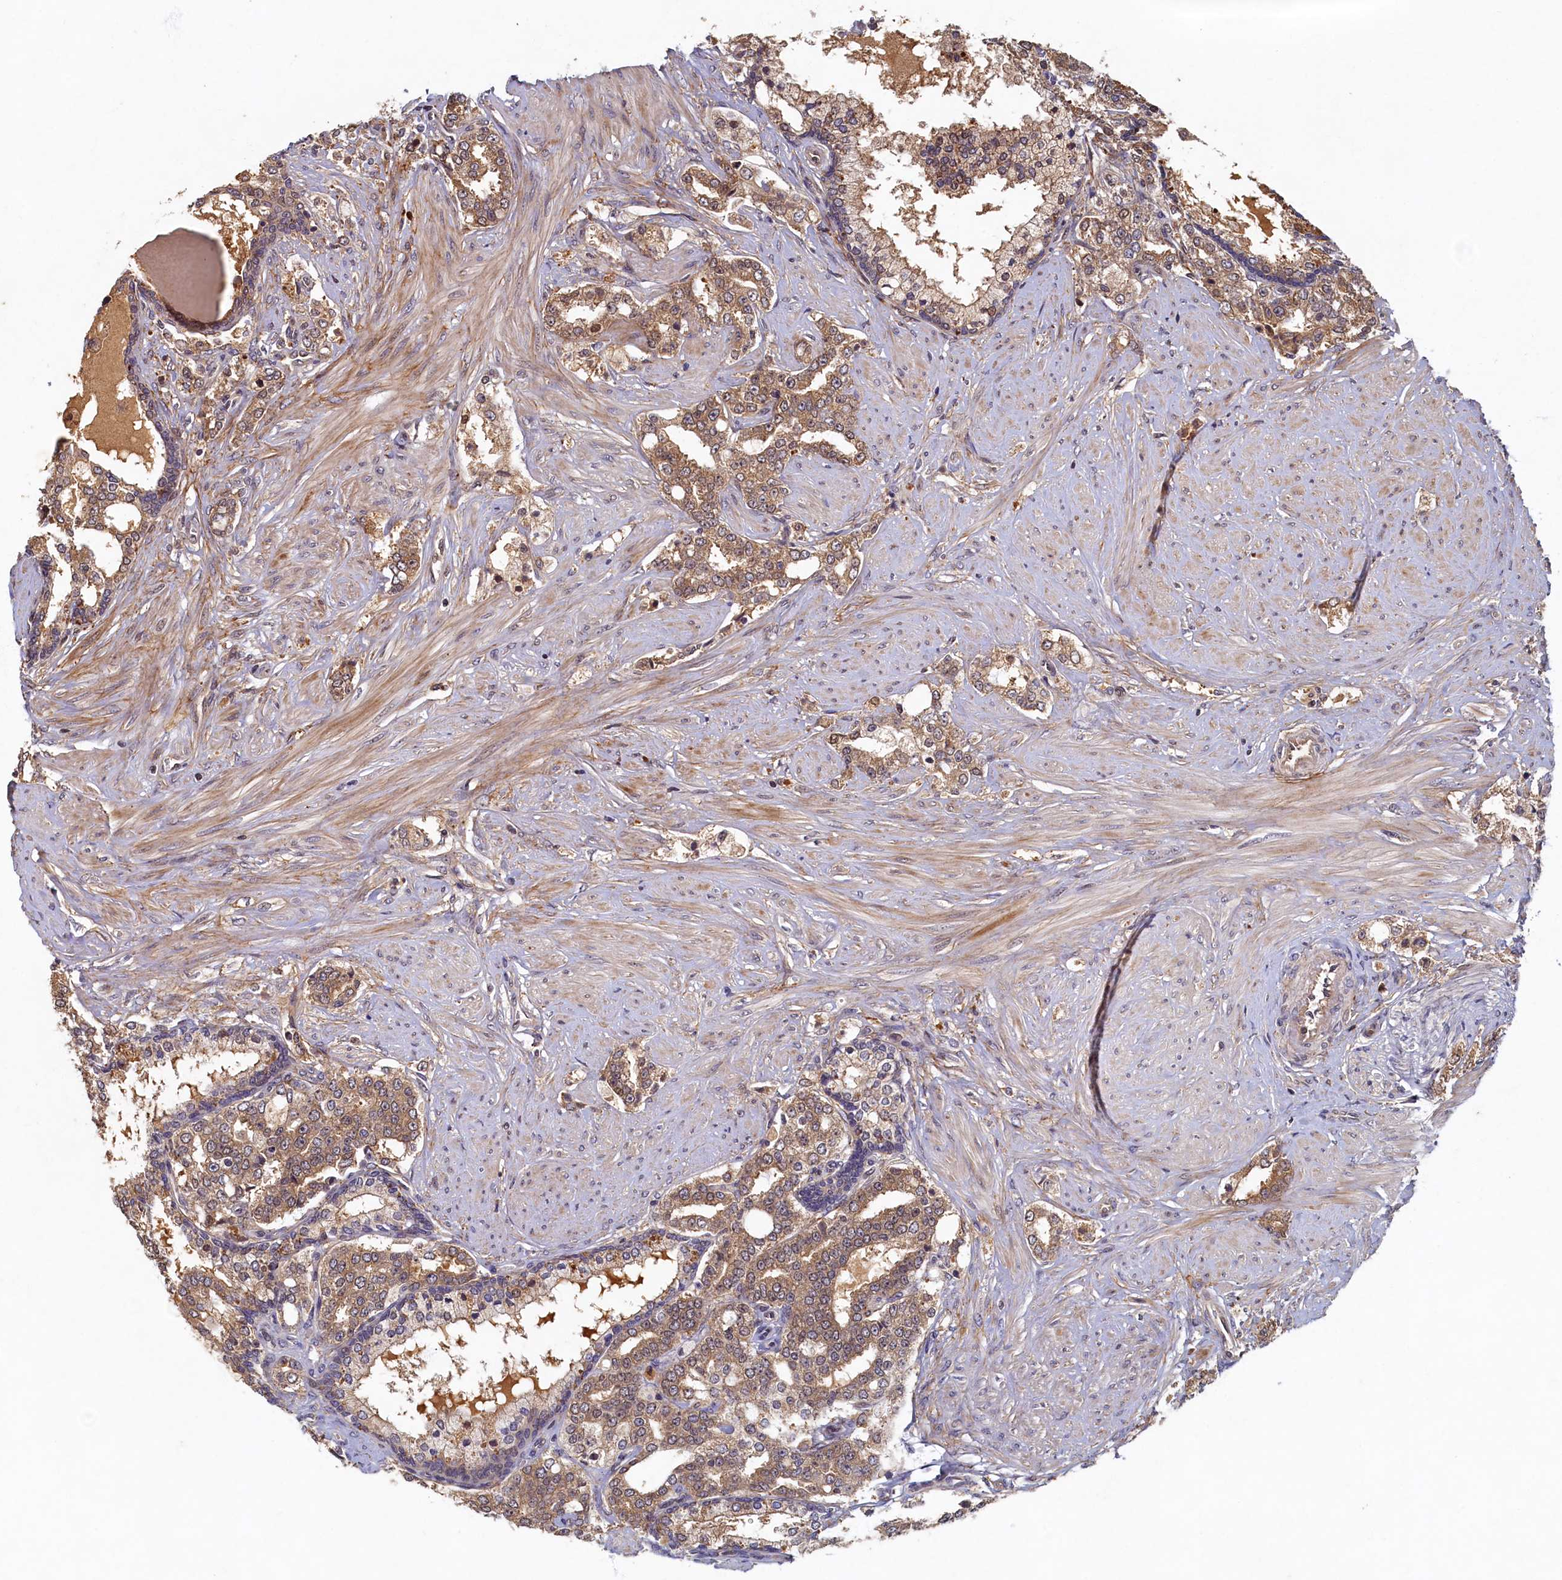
{"staining": {"intensity": "moderate", "quantity": ">75%", "location": "cytoplasmic/membranous"}, "tissue": "prostate cancer", "cell_type": "Tumor cells", "image_type": "cancer", "snomed": [{"axis": "morphology", "description": "Adenocarcinoma, High grade"}, {"axis": "topography", "description": "Prostate"}], "caption": "DAB immunohistochemical staining of human prostate cancer (high-grade adenocarcinoma) shows moderate cytoplasmic/membranous protein positivity in about >75% of tumor cells. The staining is performed using DAB brown chromogen to label protein expression. The nuclei are counter-stained blue using hematoxylin.", "gene": "LCMT2", "patient": {"sex": "male", "age": 64}}